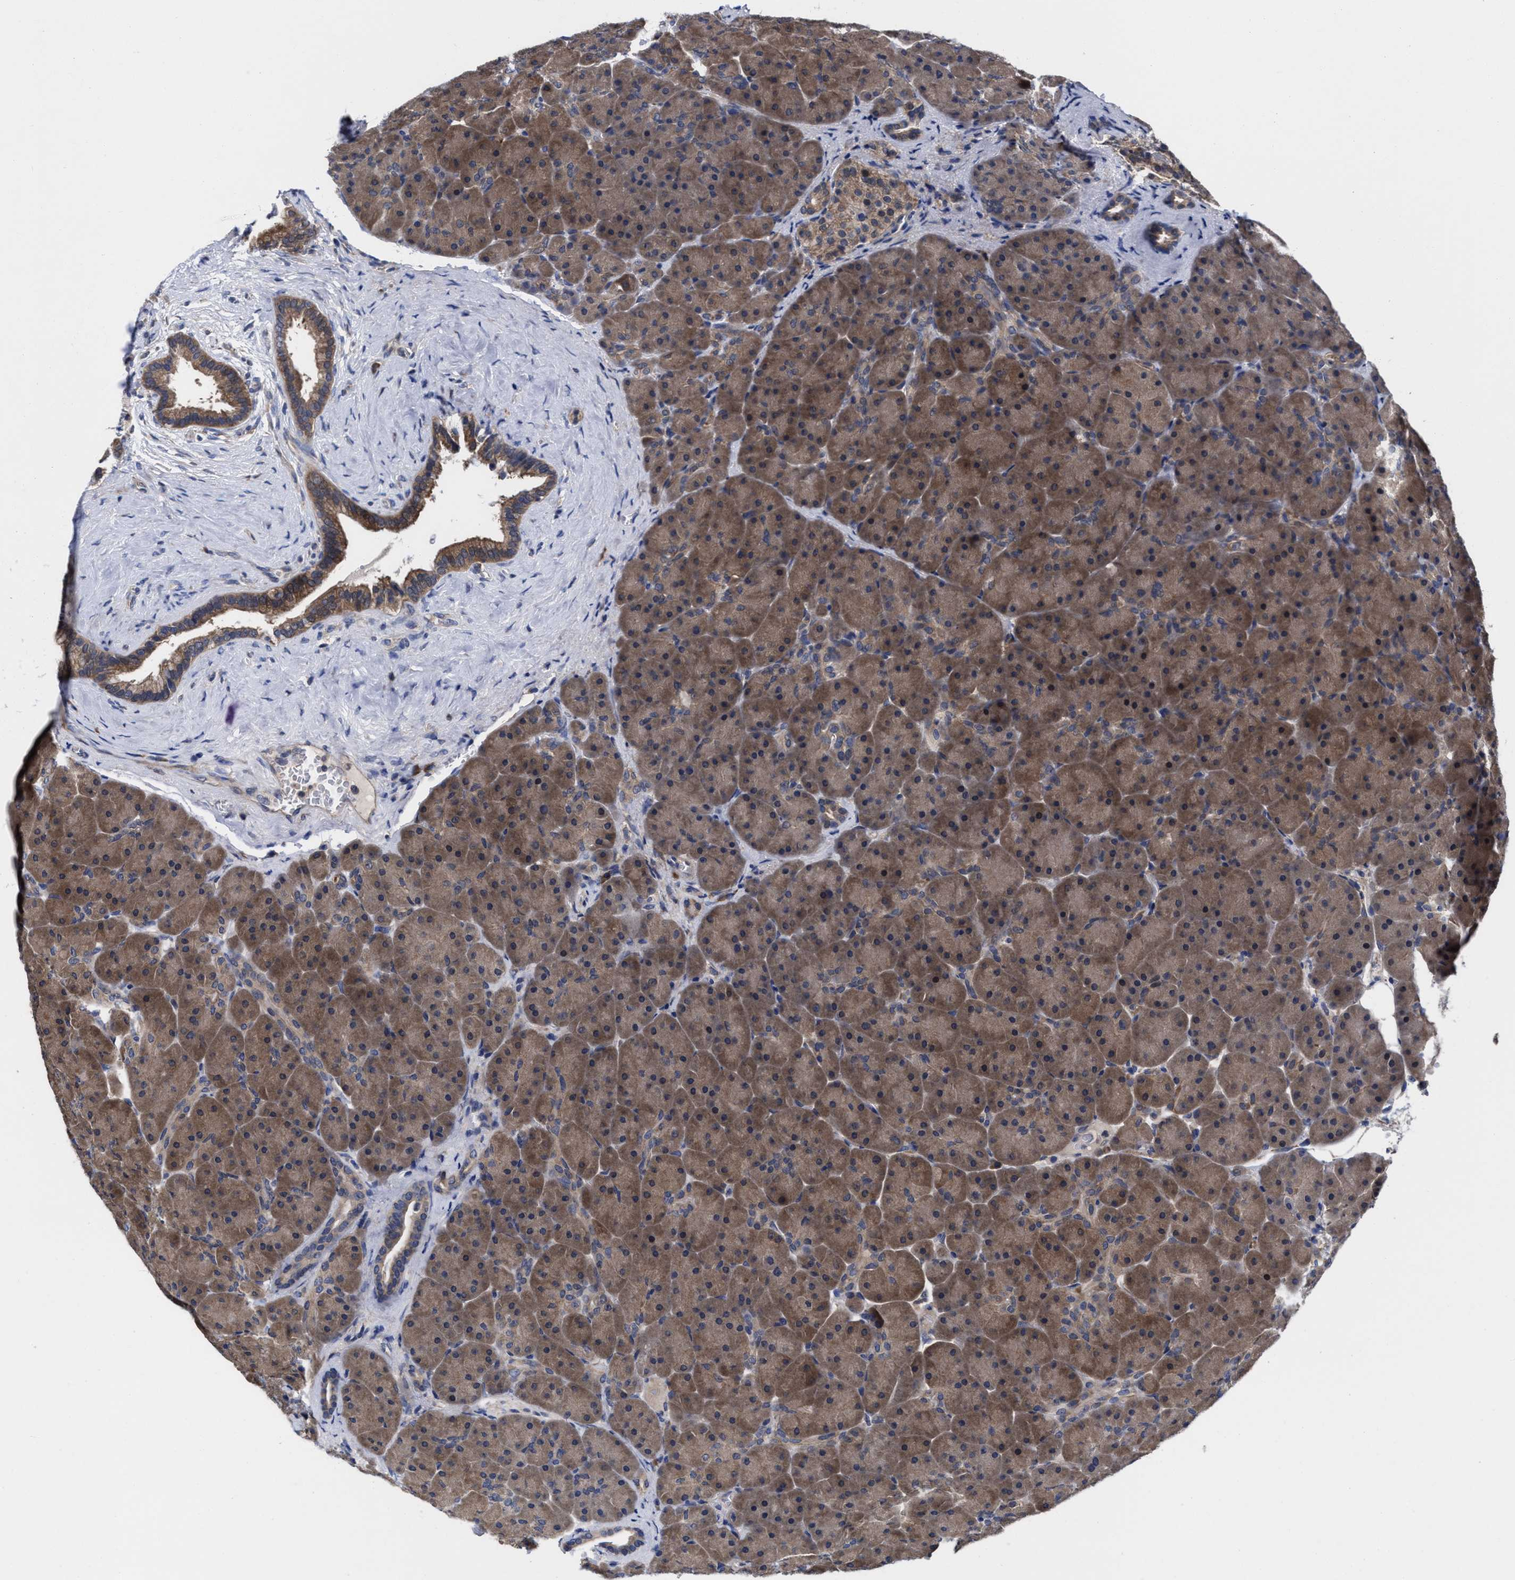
{"staining": {"intensity": "moderate", "quantity": ">75%", "location": "cytoplasmic/membranous"}, "tissue": "pancreas", "cell_type": "Exocrine glandular cells", "image_type": "normal", "snomed": [{"axis": "morphology", "description": "Normal tissue, NOS"}, {"axis": "topography", "description": "Pancreas"}], "caption": "Approximately >75% of exocrine glandular cells in unremarkable pancreas show moderate cytoplasmic/membranous protein staining as visualized by brown immunohistochemical staining.", "gene": "TXNDC17", "patient": {"sex": "male", "age": 66}}